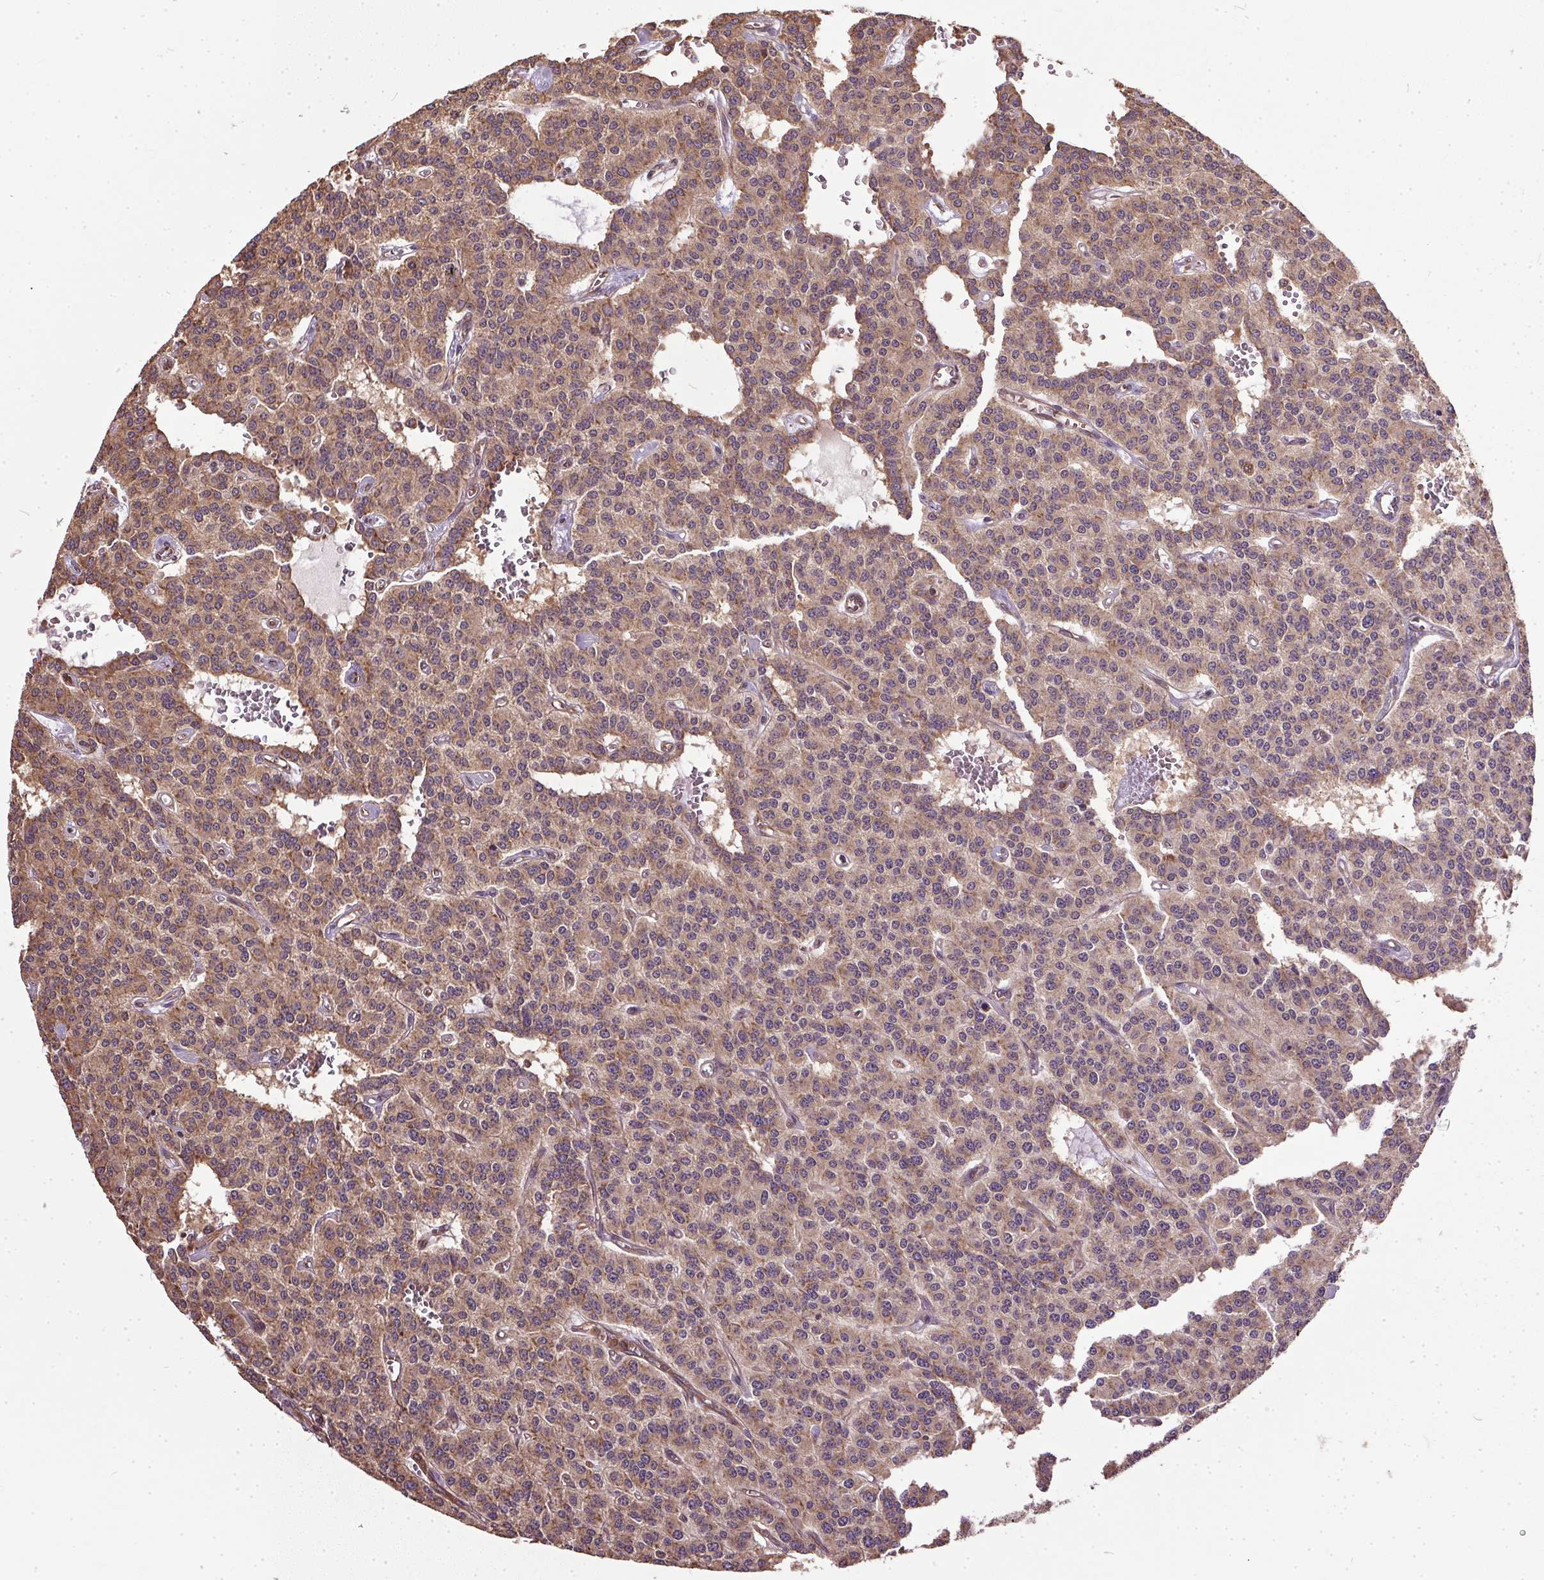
{"staining": {"intensity": "moderate", "quantity": "25%-75%", "location": "cytoplasmic/membranous"}, "tissue": "carcinoid", "cell_type": "Tumor cells", "image_type": "cancer", "snomed": [{"axis": "morphology", "description": "Carcinoid, malignant, NOS"}, {"axis": "topography", "description": "Lung"}], "caption": "A photomicrograph of human malignant carcinoid stained for a protein reveals moderate cytoplasmic/membranous brown staining in tumor cells.", "gene": "EIF2S1", "patient": {"sex": "female", "age": 71}}